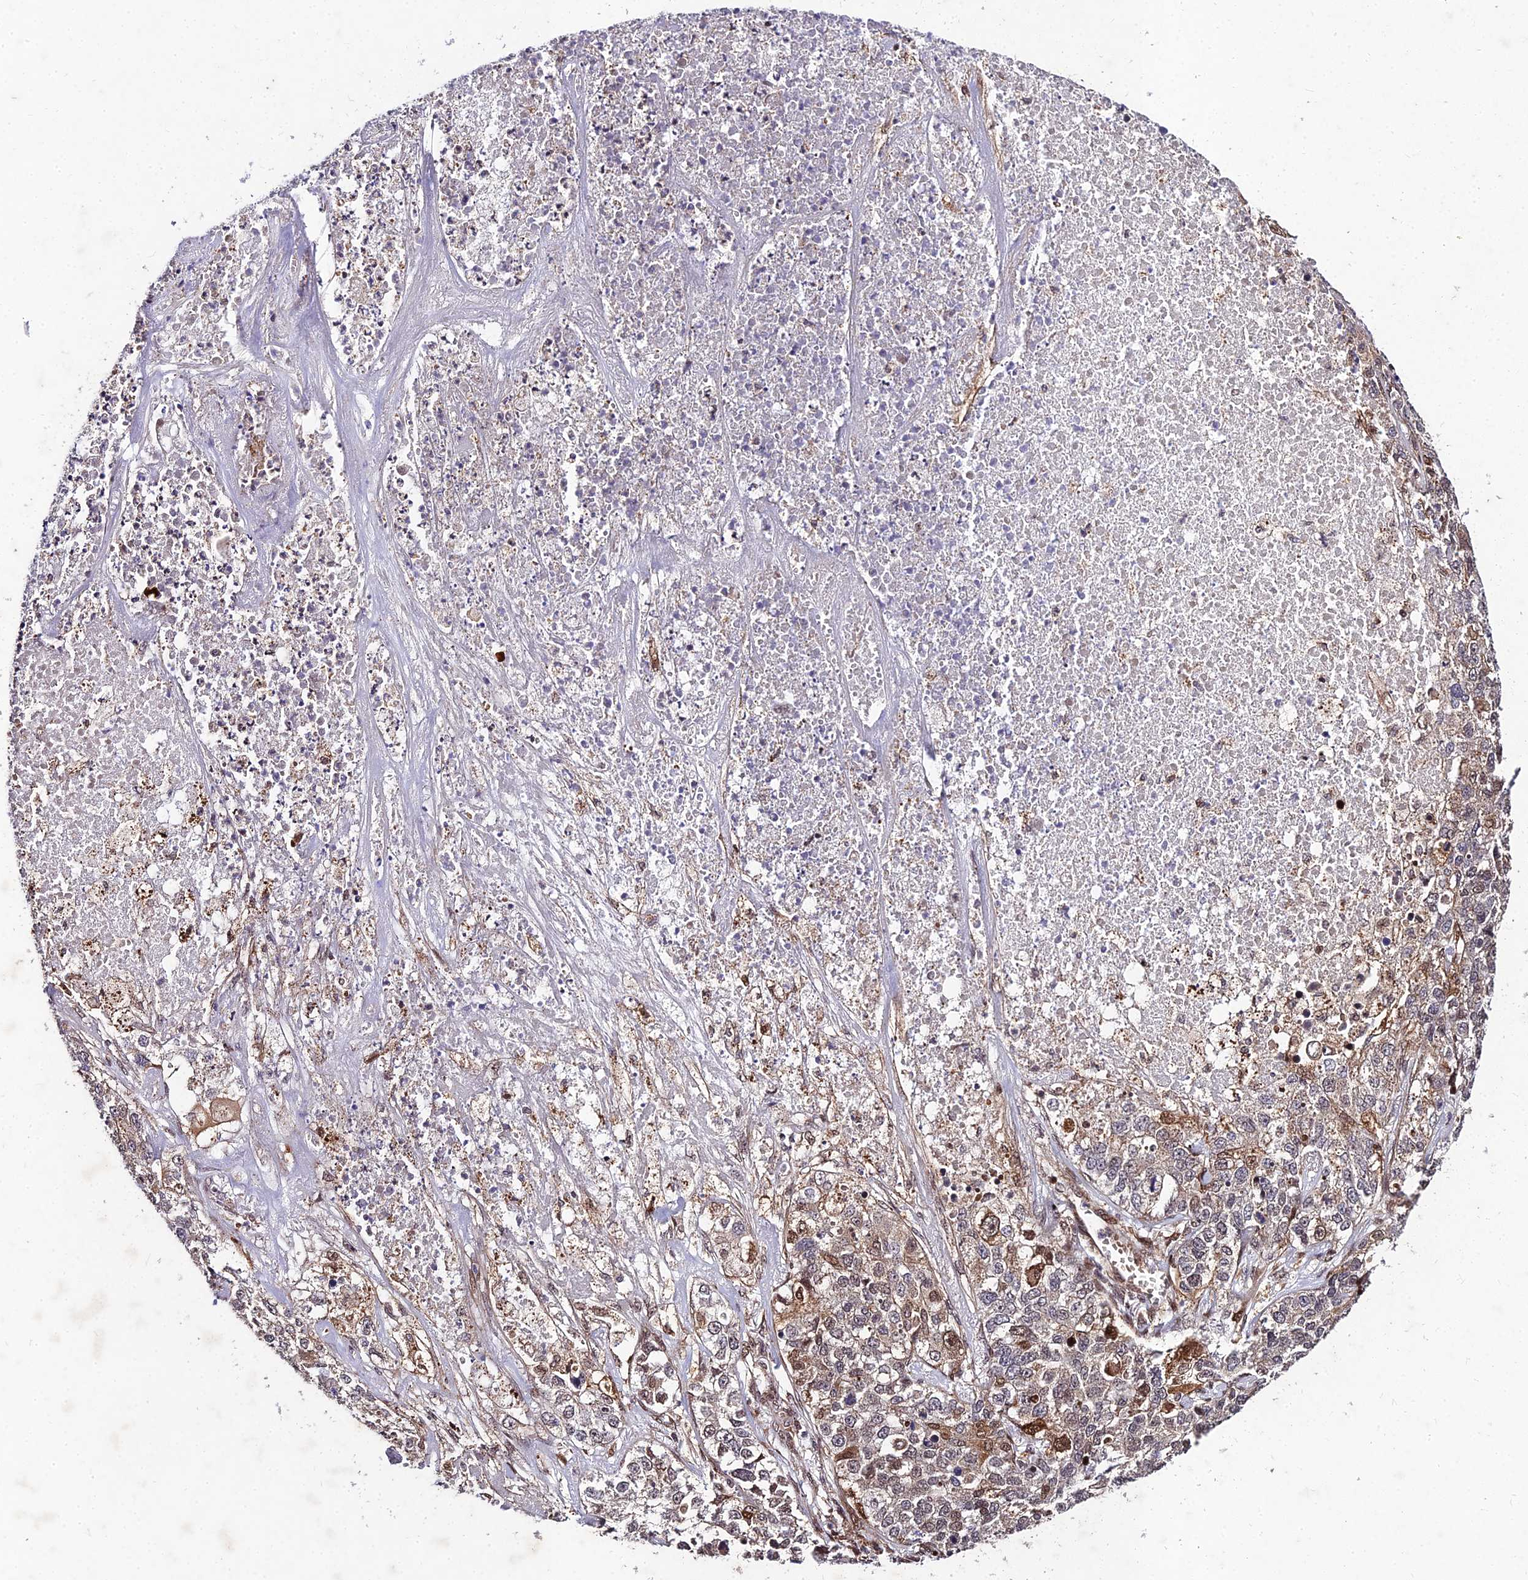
{"staining": {"intensity": "moderate", "quantity": "<25%", "location": "nuclear"}, "tissue": "lung cancer", "cell_type": "Tumor cells", "image_type": "cancer", "snomed": [{"axis": "morphology", "description": "Adenocarcinoma, NOS"}, {"axis": "topography", "description": "Lung"}], "caption": "Tumor cells reveal low levels of moderate nuclear expression in approximately <25% of cells in human lung adenocarcinoma. (IHC, brightfield microscopy, high magnification).", "gene": "MKKS", "patient": {"sex": "male", "age": 49}}